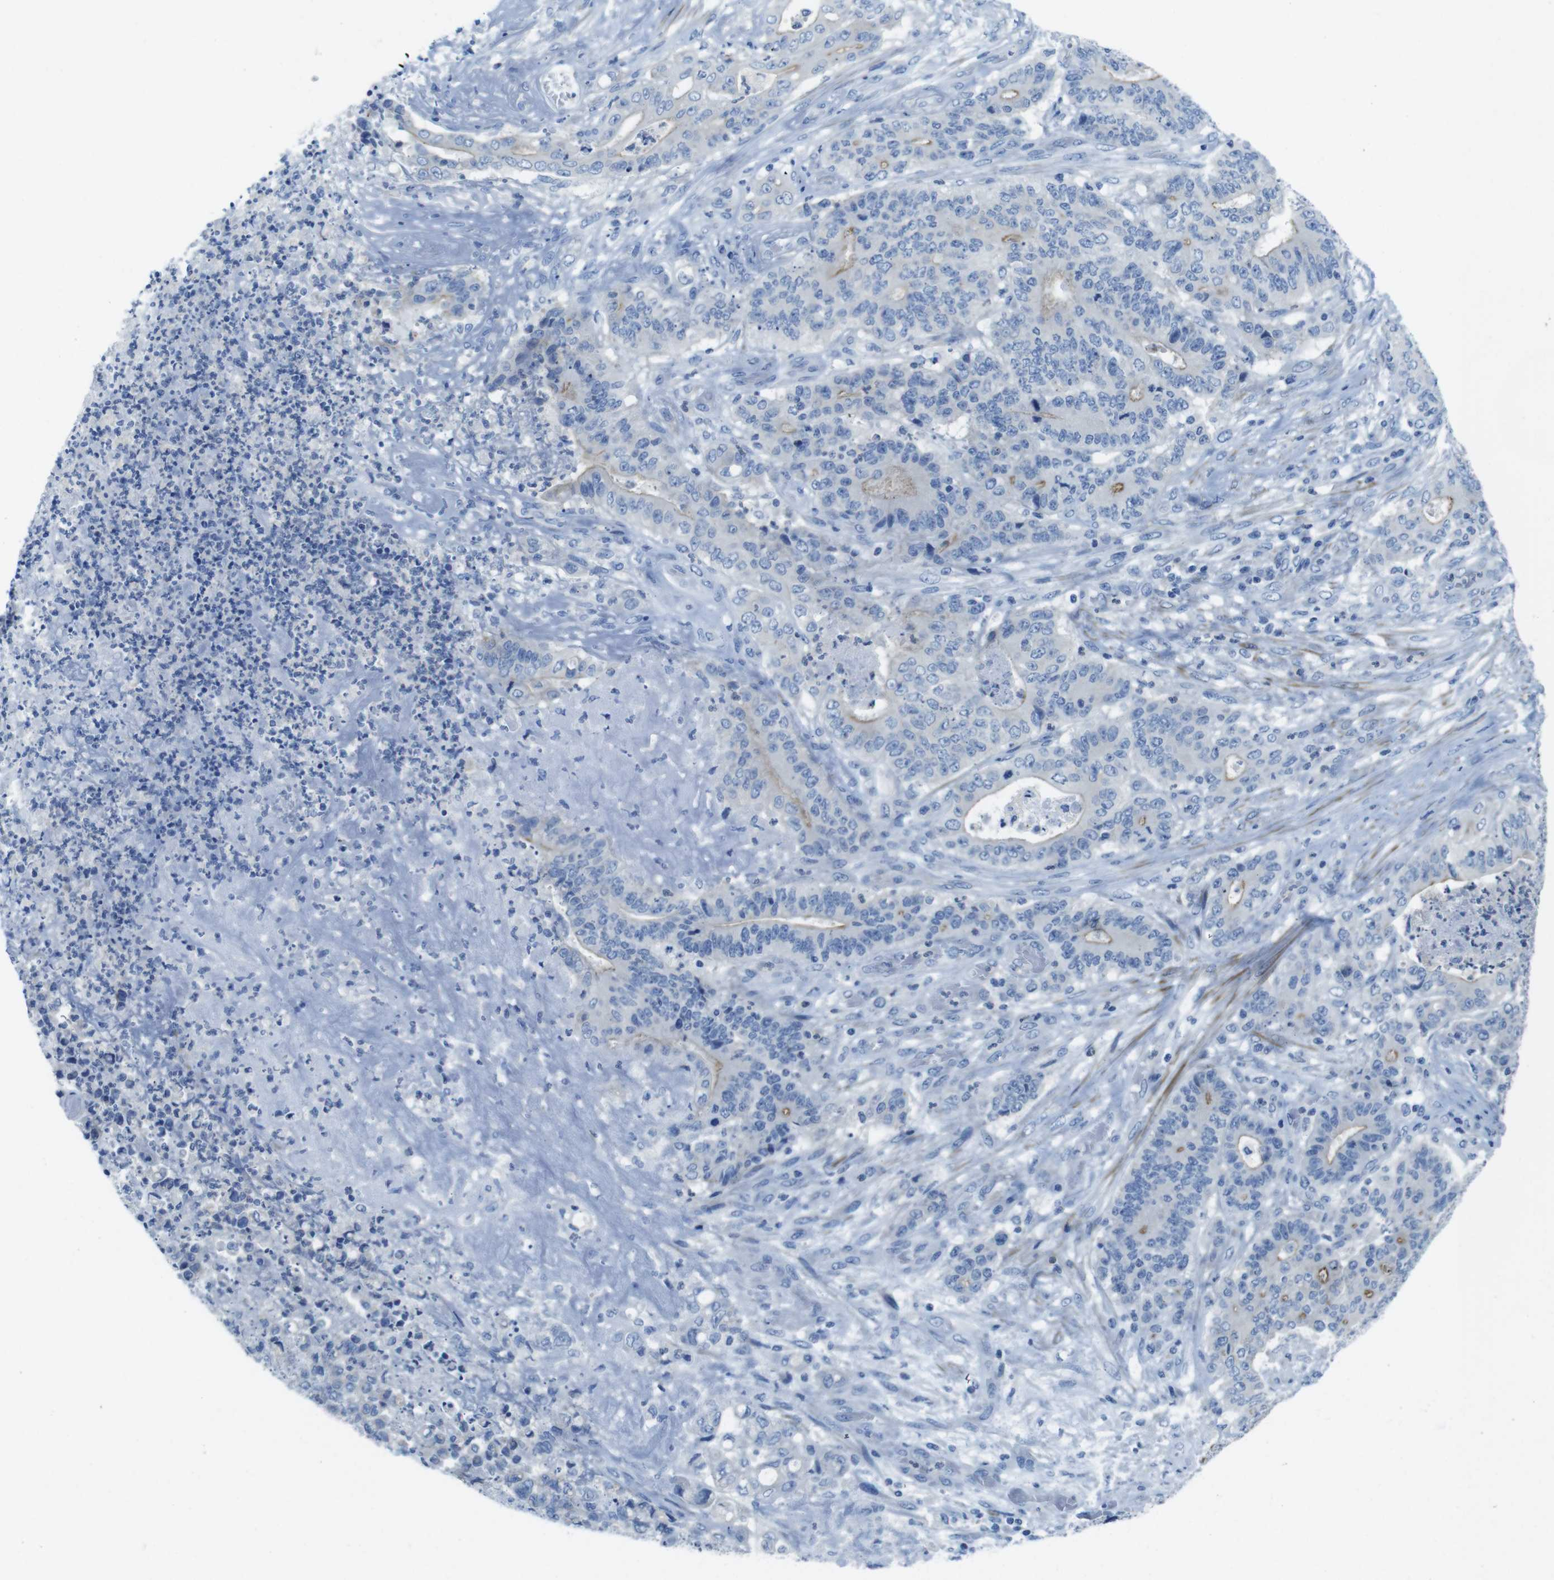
{"staining": {"intensity": "negative", "quantity": "none", "location": "none"}, "tissue": "stomach cancer", "cell_type": "Tumor cells", "image_type": "cancer", "snomed": [{"axis": "morphology", "description": "Adenocarcinoma, NOS"}, {"axis": "topography", "description": "Stomach"}], "caption": "Stomach cancer (adenocarcinoma) stained for a protein using IHC shows no expression tumor cells.", "gene": "ASIC5", "patient": {"sex": "female", "age": 73}}